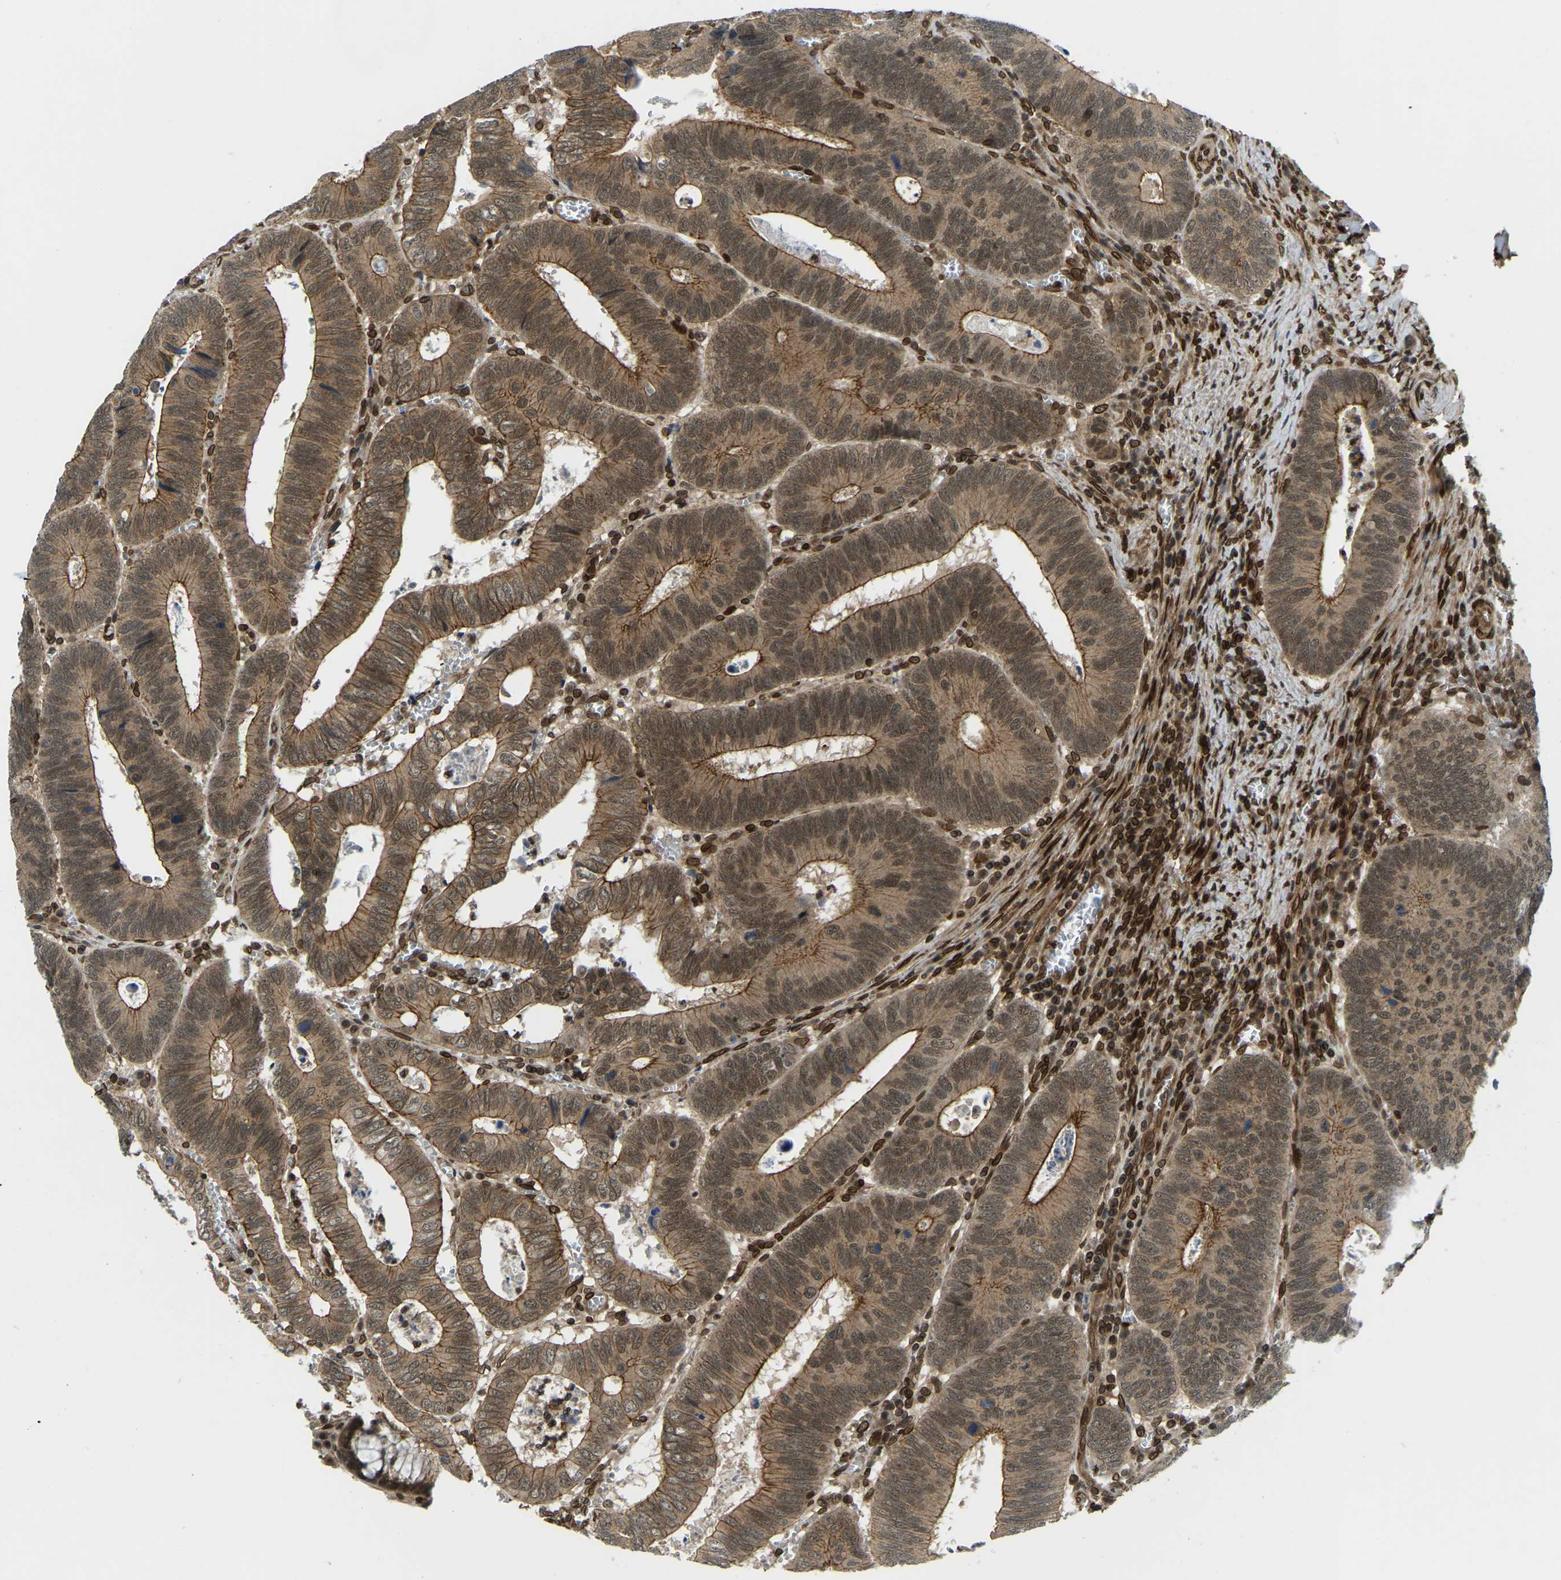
{"staining": {"intensity": "moderate", "quantity": ">75%", "location": "cytoplasmic/membranous,nuclear"}, "tissue": "colorectal cancer", "cell_type": "Tumor cells", "image_type": "cancer", "snomed": [{"axis": "morphology", "description": "Inflammation, NOS"}, {"axis": "morphology", "description": "Adenocarcinoma, NOS"}, {"axis": "topography", "description": "Colon"}], "caption": "Colorectal adenocarcinoma stained with DAB immunohistochemistry displays medium levels of moderate cytoplasmic/membranous and nuclear positivity in approximately >75% of tumor cells.", "gene": "SYNE1", "patient": {"sex": "male", "age": 72}}